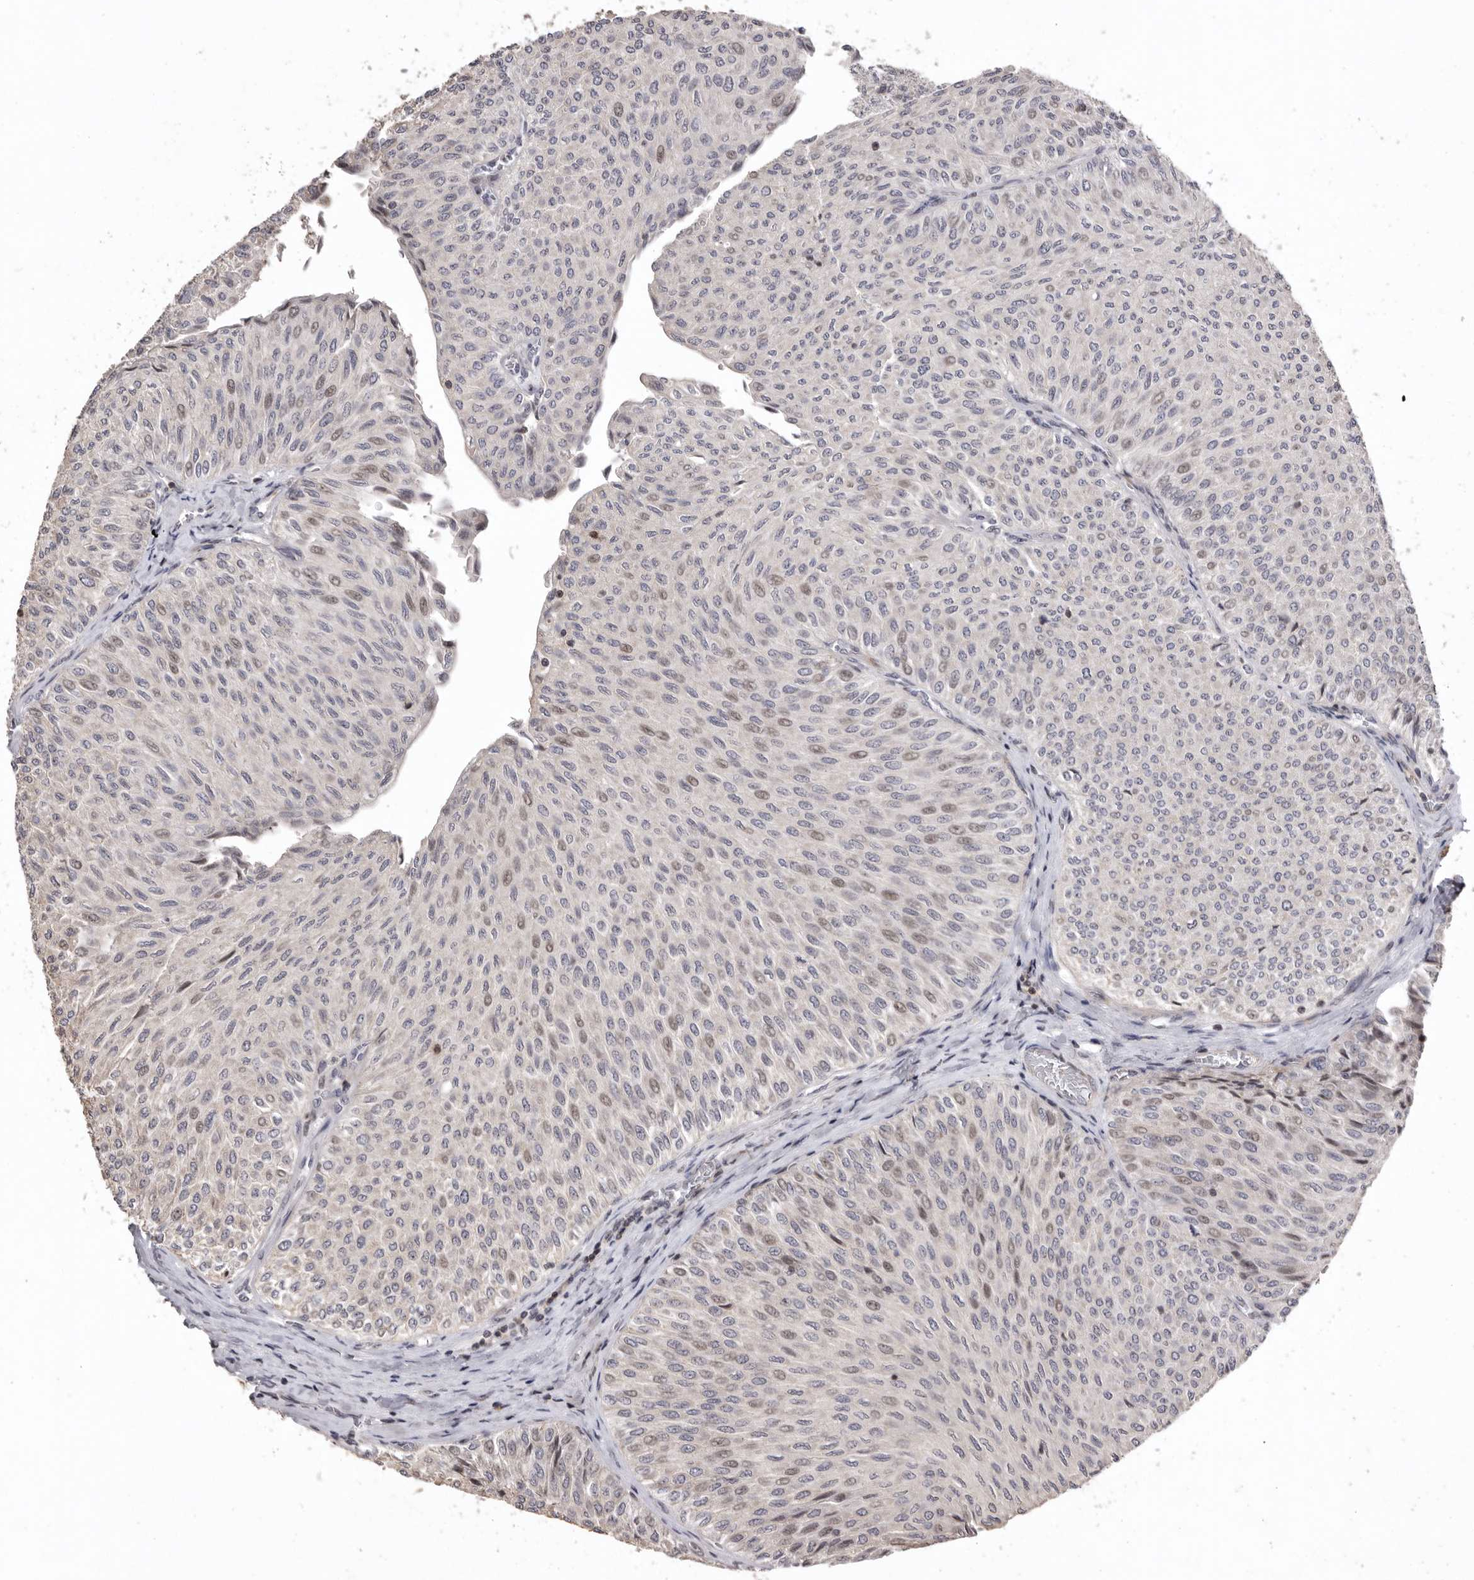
{"staining": {"intensity": "weak", "quantity": "25%-75%", "location": "nuclear"}, "tissue": "urothelial cancer", "cell_type": "Tumor cells", "image_type": "cancer", "snomed": [{"axis": "morphology", "description": "Urothelial carcinoma, Low grade"}, {"axis": "topography", "description": "Urinary bladder"}], "caption": "Protein staining by immunohistochemistry displays weak nuclear staining in approximately 25%-75% of tumor cells in urothelial cancer. Nuclei are stained in blue.", "gene": "AZIN1", "patient": {"sex": "male", "age": 78}}